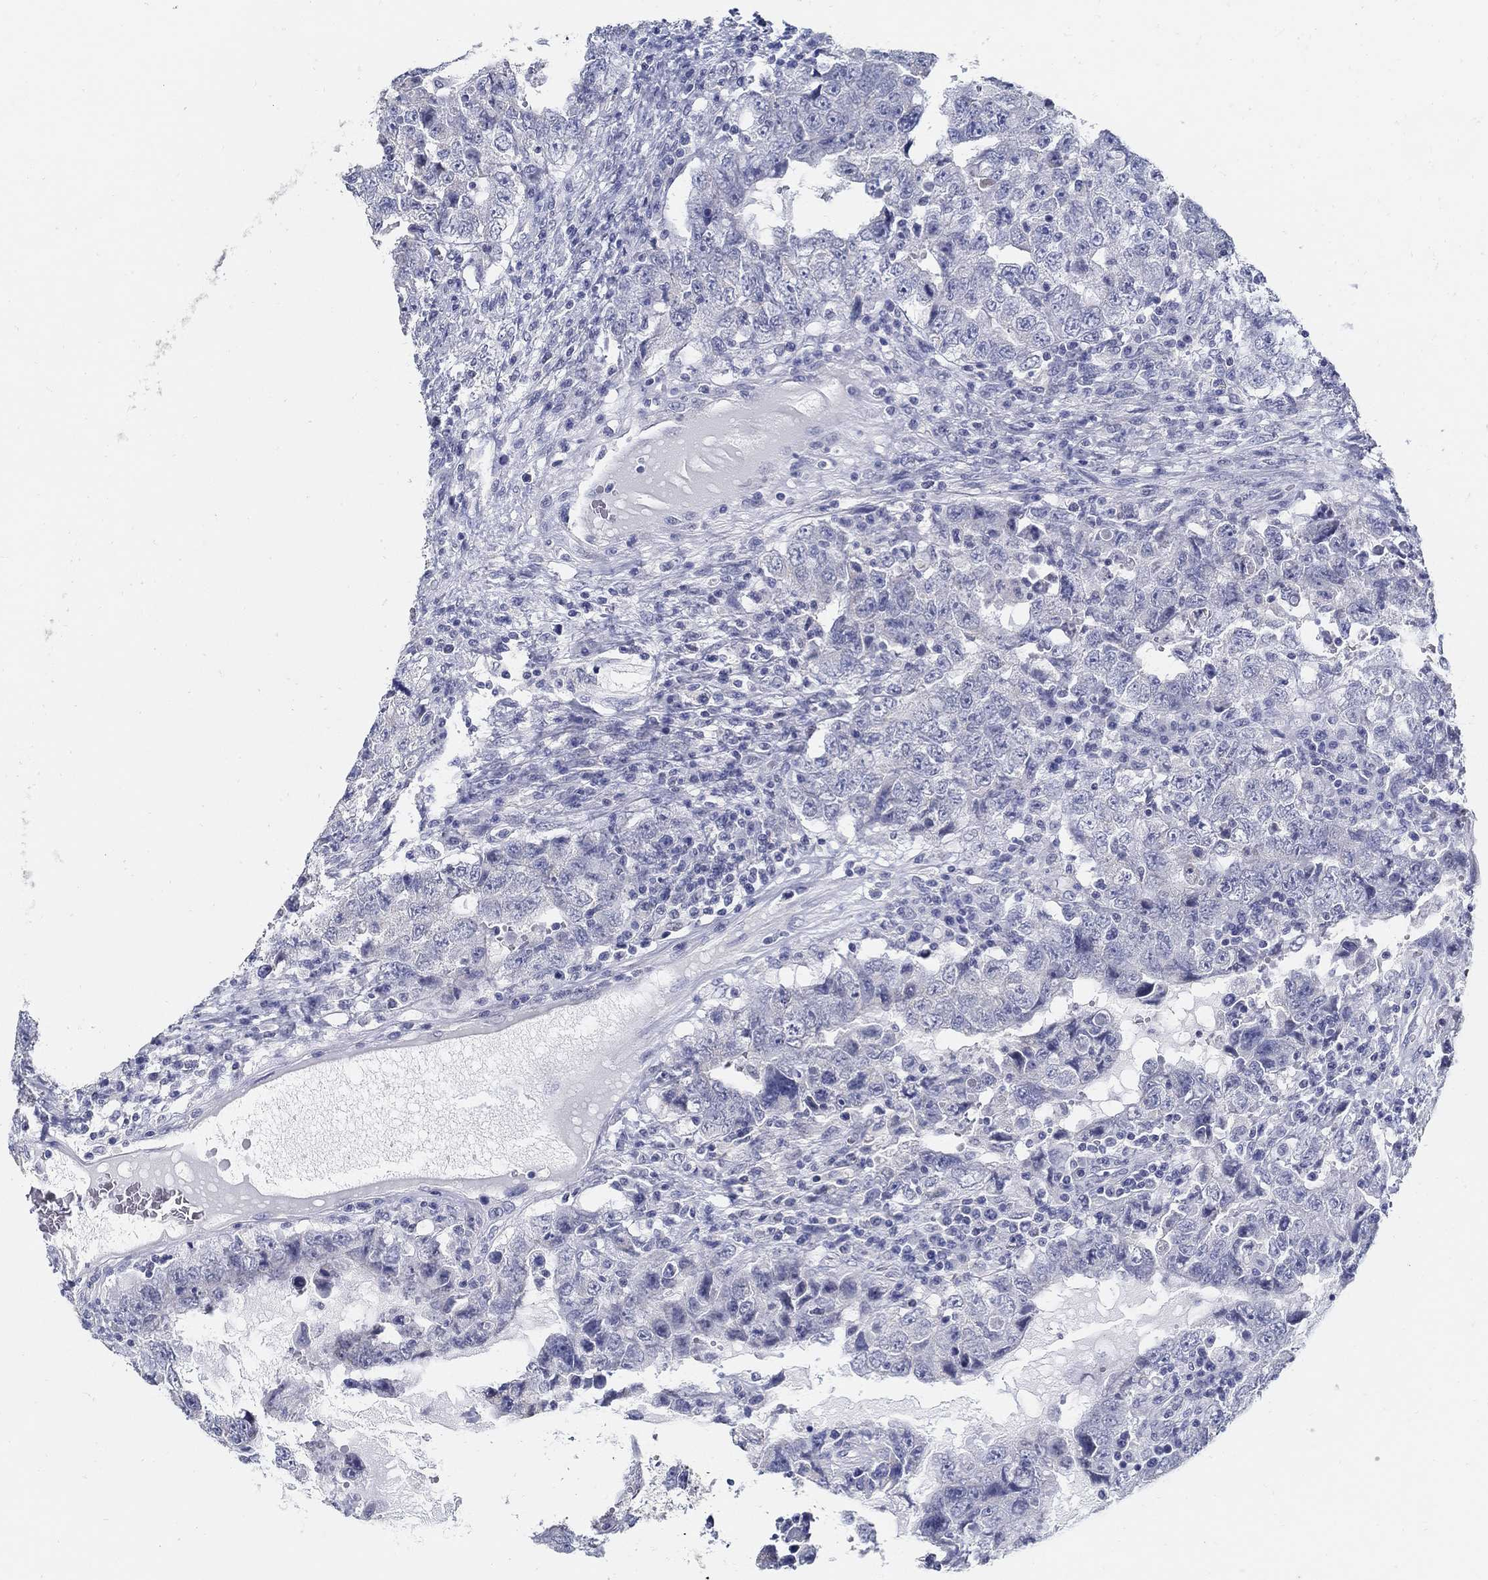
{"staining": {"intensity": "negative", "quantity": "none", "location": "none"}, "tissue": "testis cancer", "cell_type": "Tumor cells", "image_type": "cancer", "snomed": [{"axis": "morphology", "description": "Carcinoma, Embryonal, NOS"}, {"axis": "topography", "description": "Testis"}], "caption": "An immunohistochemistry image of testis embryonal carcinoma is shown. There is no staining in tumor cells of testis embryonal carcinoma.", "gene": "USP29", "patient": {"sex": "male", "age": 26}}